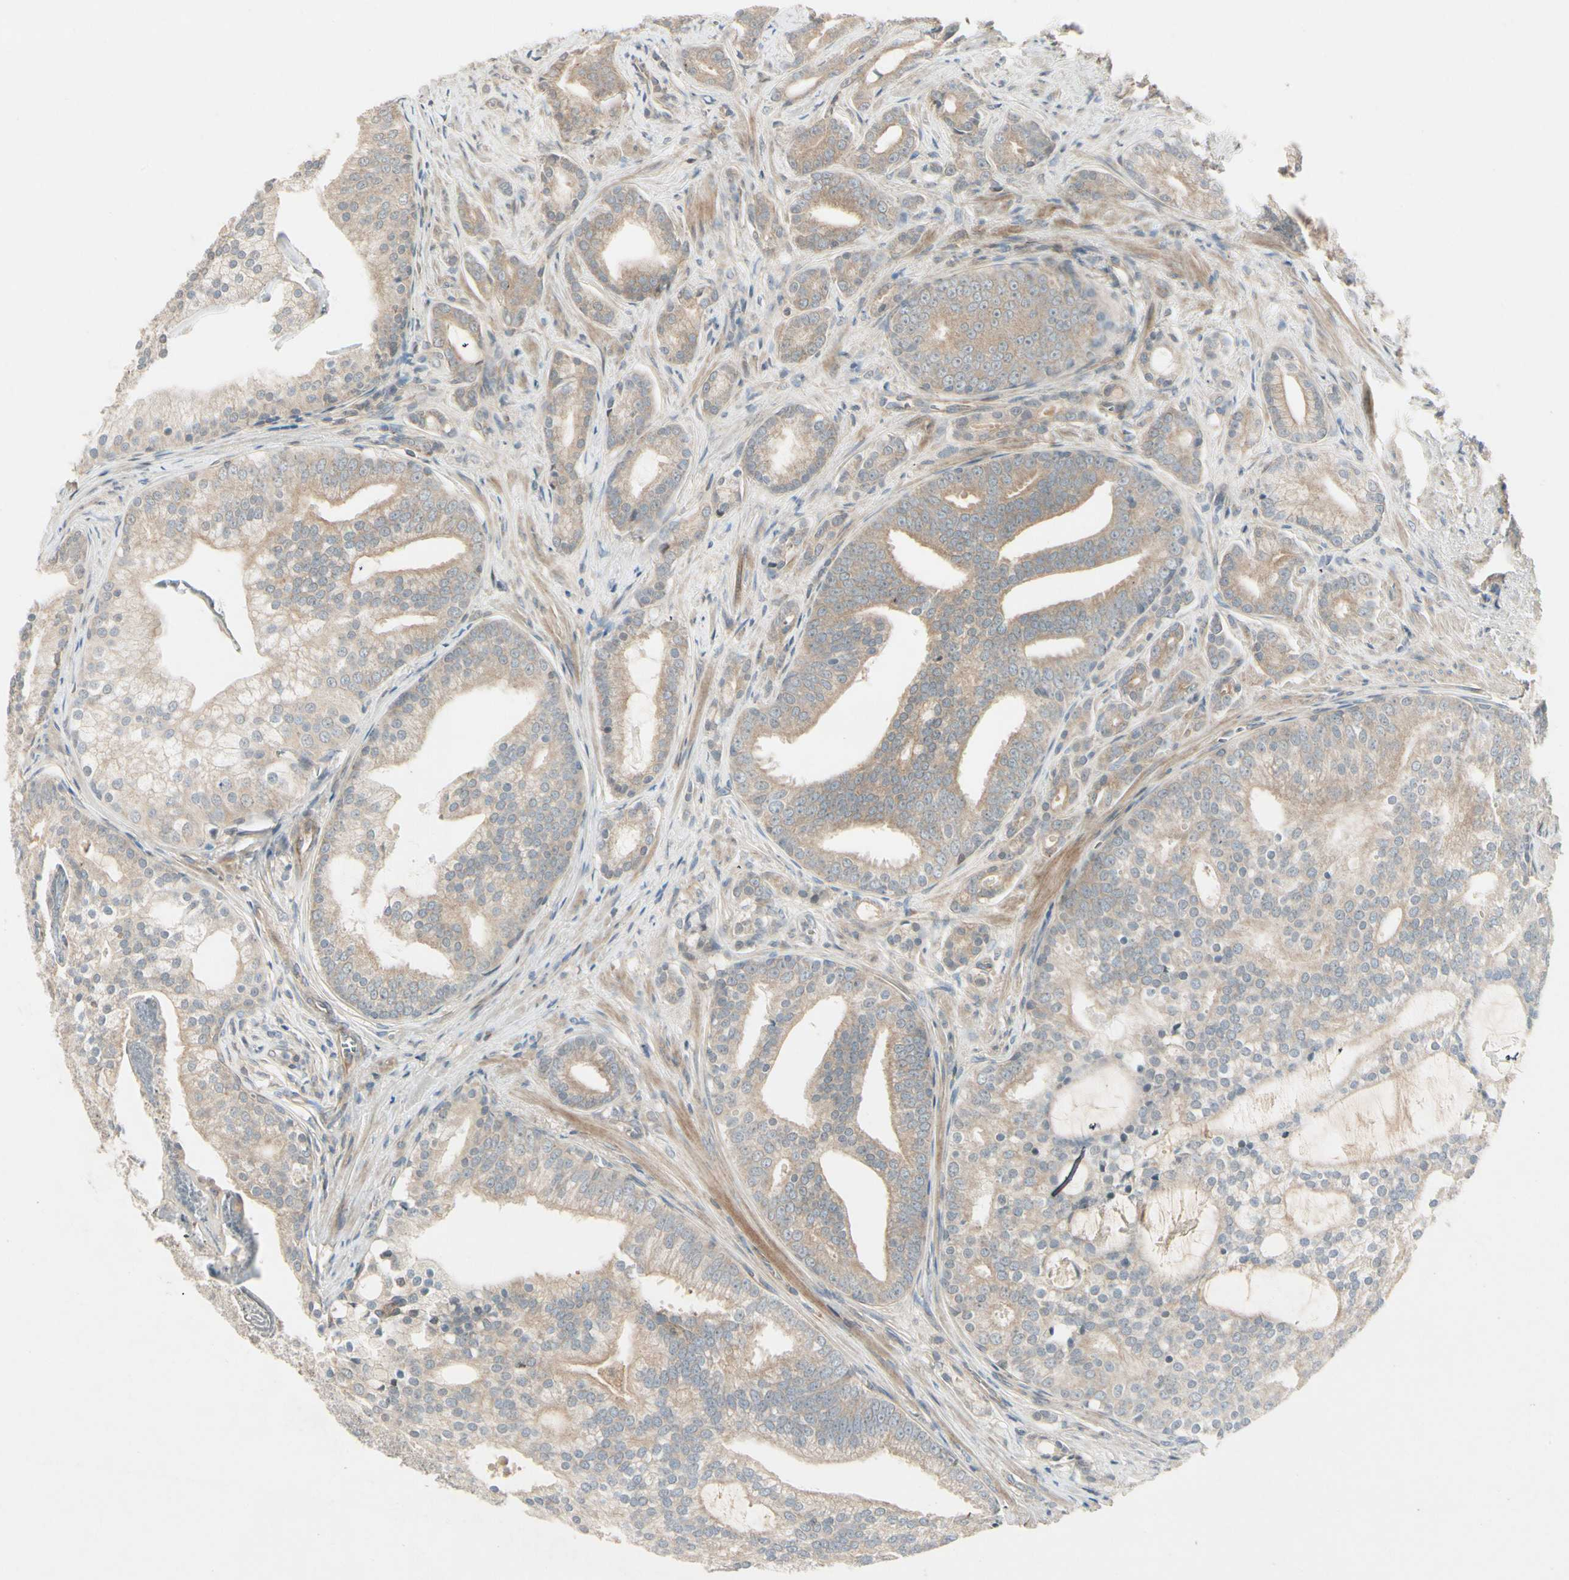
{"staining": {"intensity": "moderate", "quantity": ">75%", "location": "cytoplasmic/membranous"}, "tissue": "prostate cancer", "cell_type": "Tumor cells", "image_type": "cancer", "snomed": [{"axis": "morphology", "description": "Adenocarcinoma, Low grade"}, {"axis": "topography", "description": "Prostate"}], "caption": "This image reveals prostate cancer stained with immunohistochemistry (IHC) to label a protein in brown. The cytoplasmic/membranous of tumor cells show moderate positivity for the protein. Nuclei are counter-stained blue.", "gene": "PPP3CB", "patient": {"sex": "male", "age": 58}}